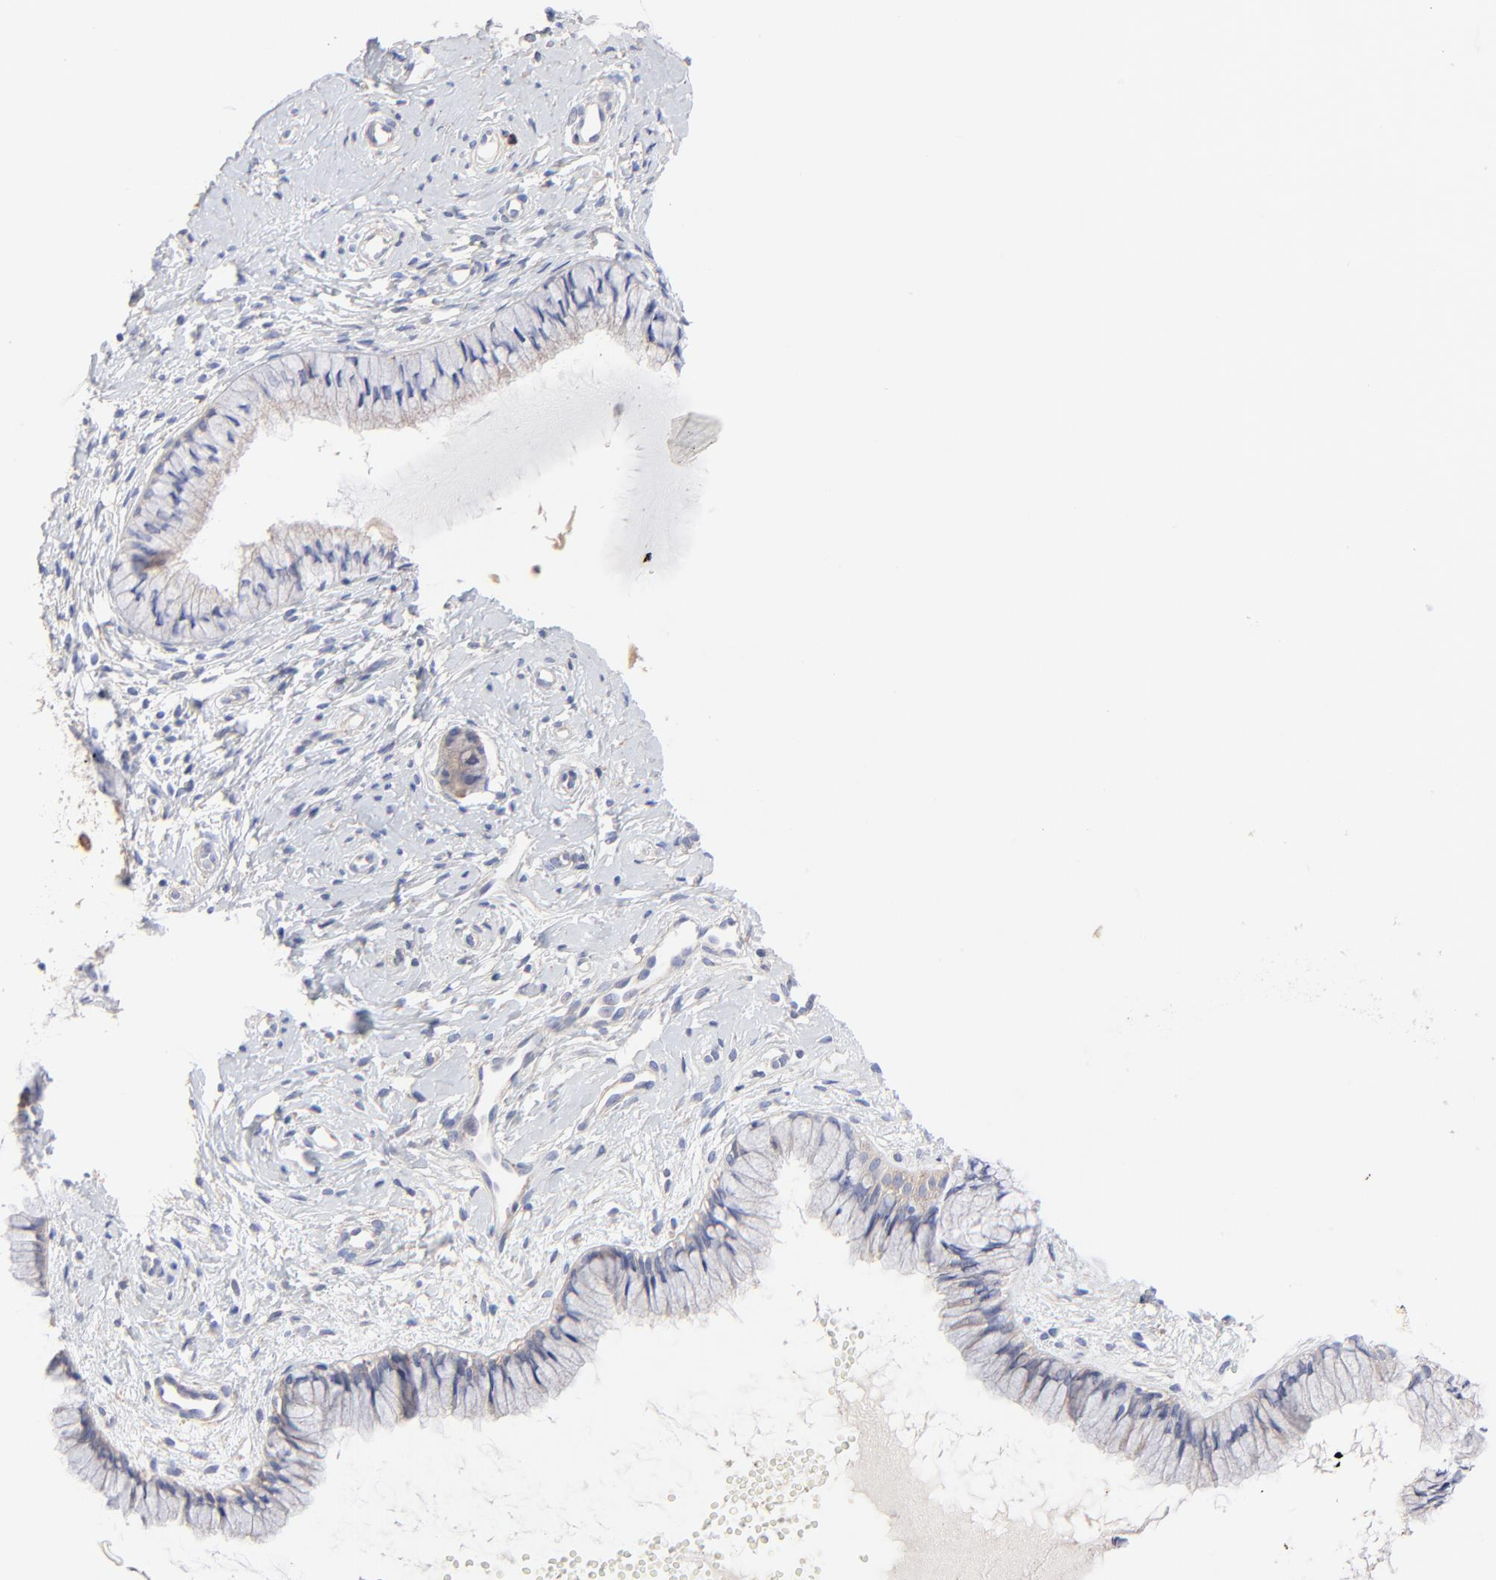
{"staining": {"intensity": "weak", "quantity": ">75%", "location": "cytoplasmic/membranous"}, "tissue": "cervix", "cell_type": "Glandular cells", "image_type": "normal", "snomed": [{"axis": "morphology", "description": "Normal tissue, NOS"}, {"axis": "topography", "description": "Cervix"}], "caption": "Approximately >75% of glandular cells in normal human cervix show weak cytoplasmic/membranous protein staining as visualized by brown immunohistochemical staining.", "gene": "PPFIBP2", "patient": {"sex": "female", "age": 46}}